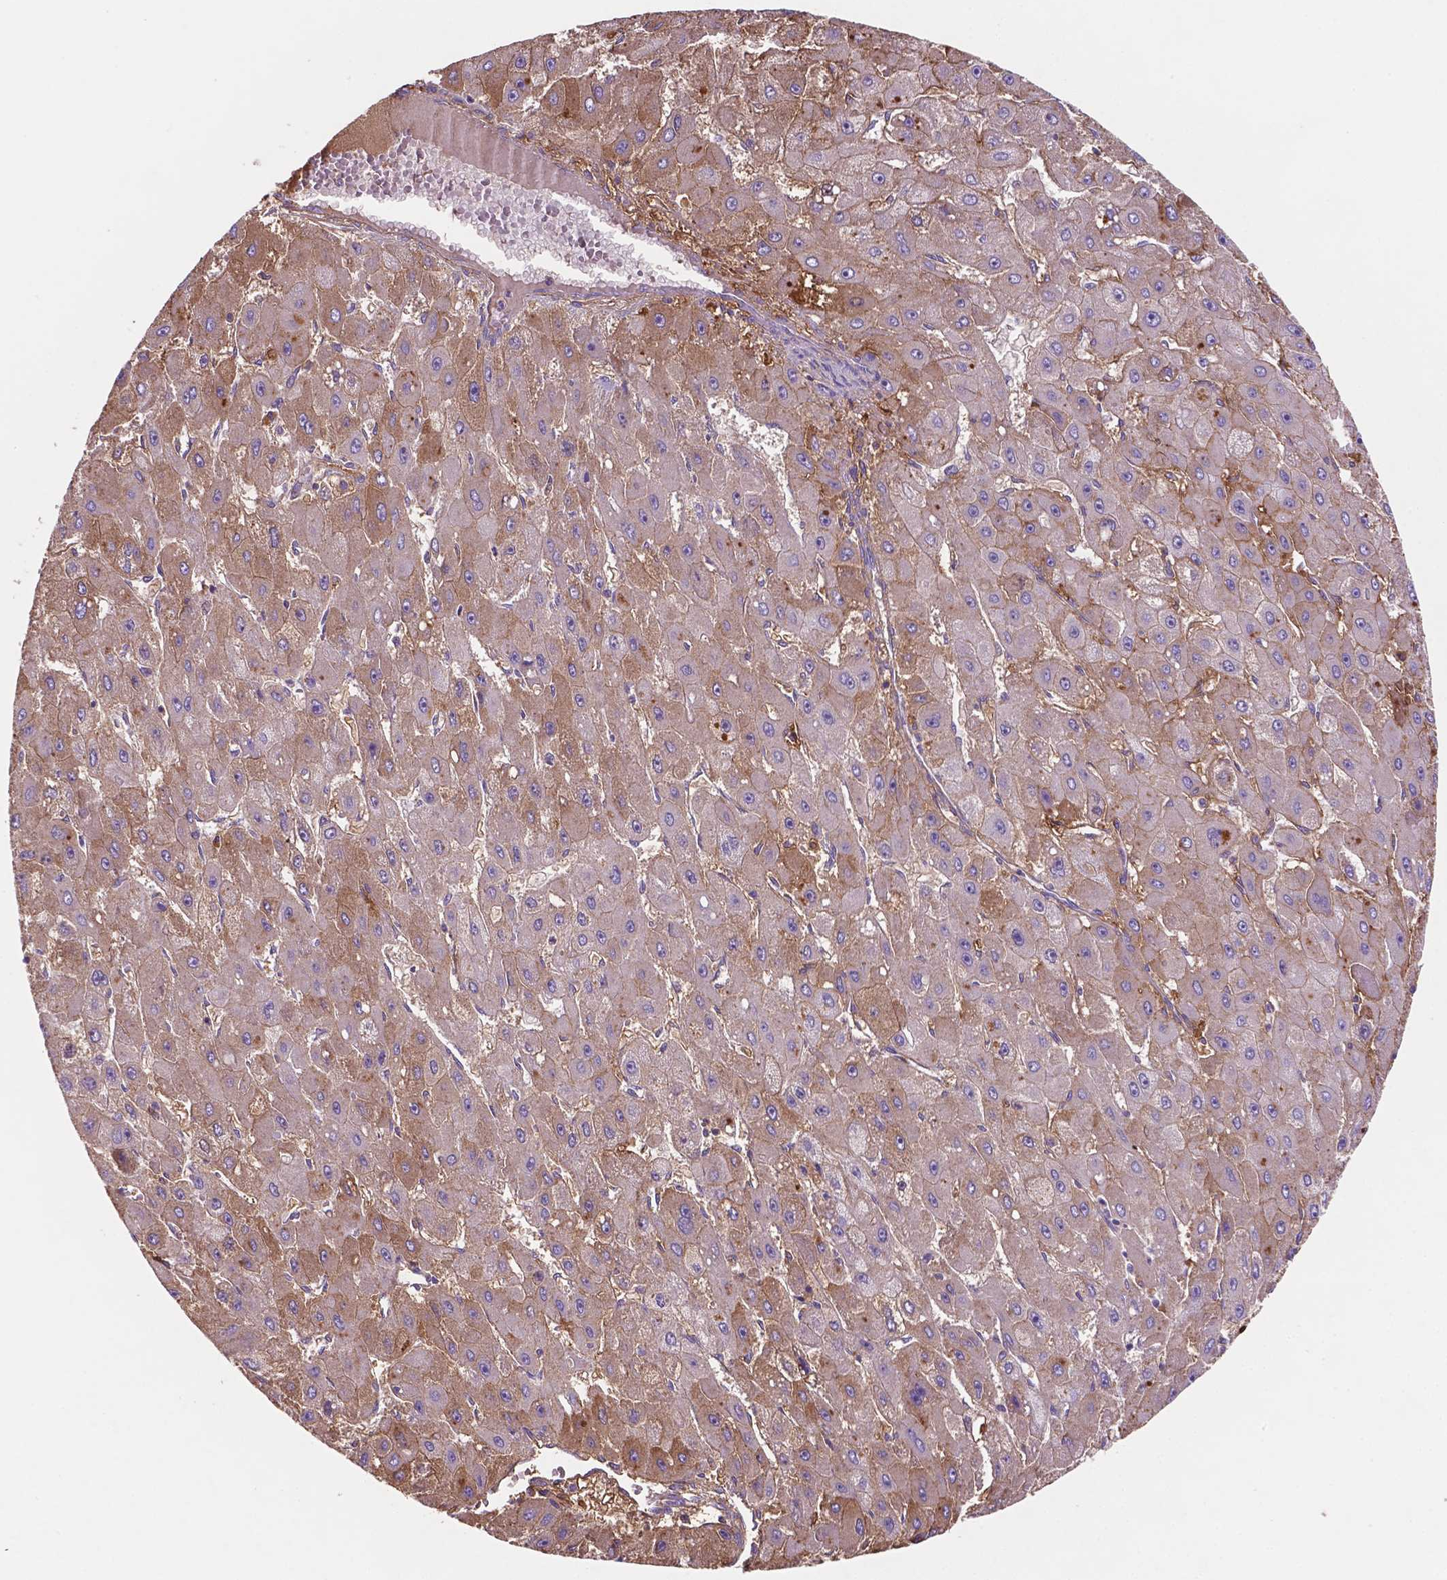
{"staining": {"intensity": "moderate", "quantity": "<25%", "location": "cytoplasmic/membranous"}, "tissue": "liver cancer", "cell_type": "Tumor cells", "image_type": "cancer", "snomed": [{"axis": "morphology", "description": "Carcinoma, Hepatocellular, NOS"}, {"axis": "topography", "description": "Liver"}], "caption": "Immunohistochemistry (DAB (3,3'-diaminobenzidine)) staining of human liver hepatocellular carcinoma reveals moderate cytoplasmic/membranous protein expression in about <25% of tumor cells. (Brightfield microscopy of DAB IHC at high magnification).", "gene": "MKRN2OS", "patient": {"sex": "female", "age": 25}}